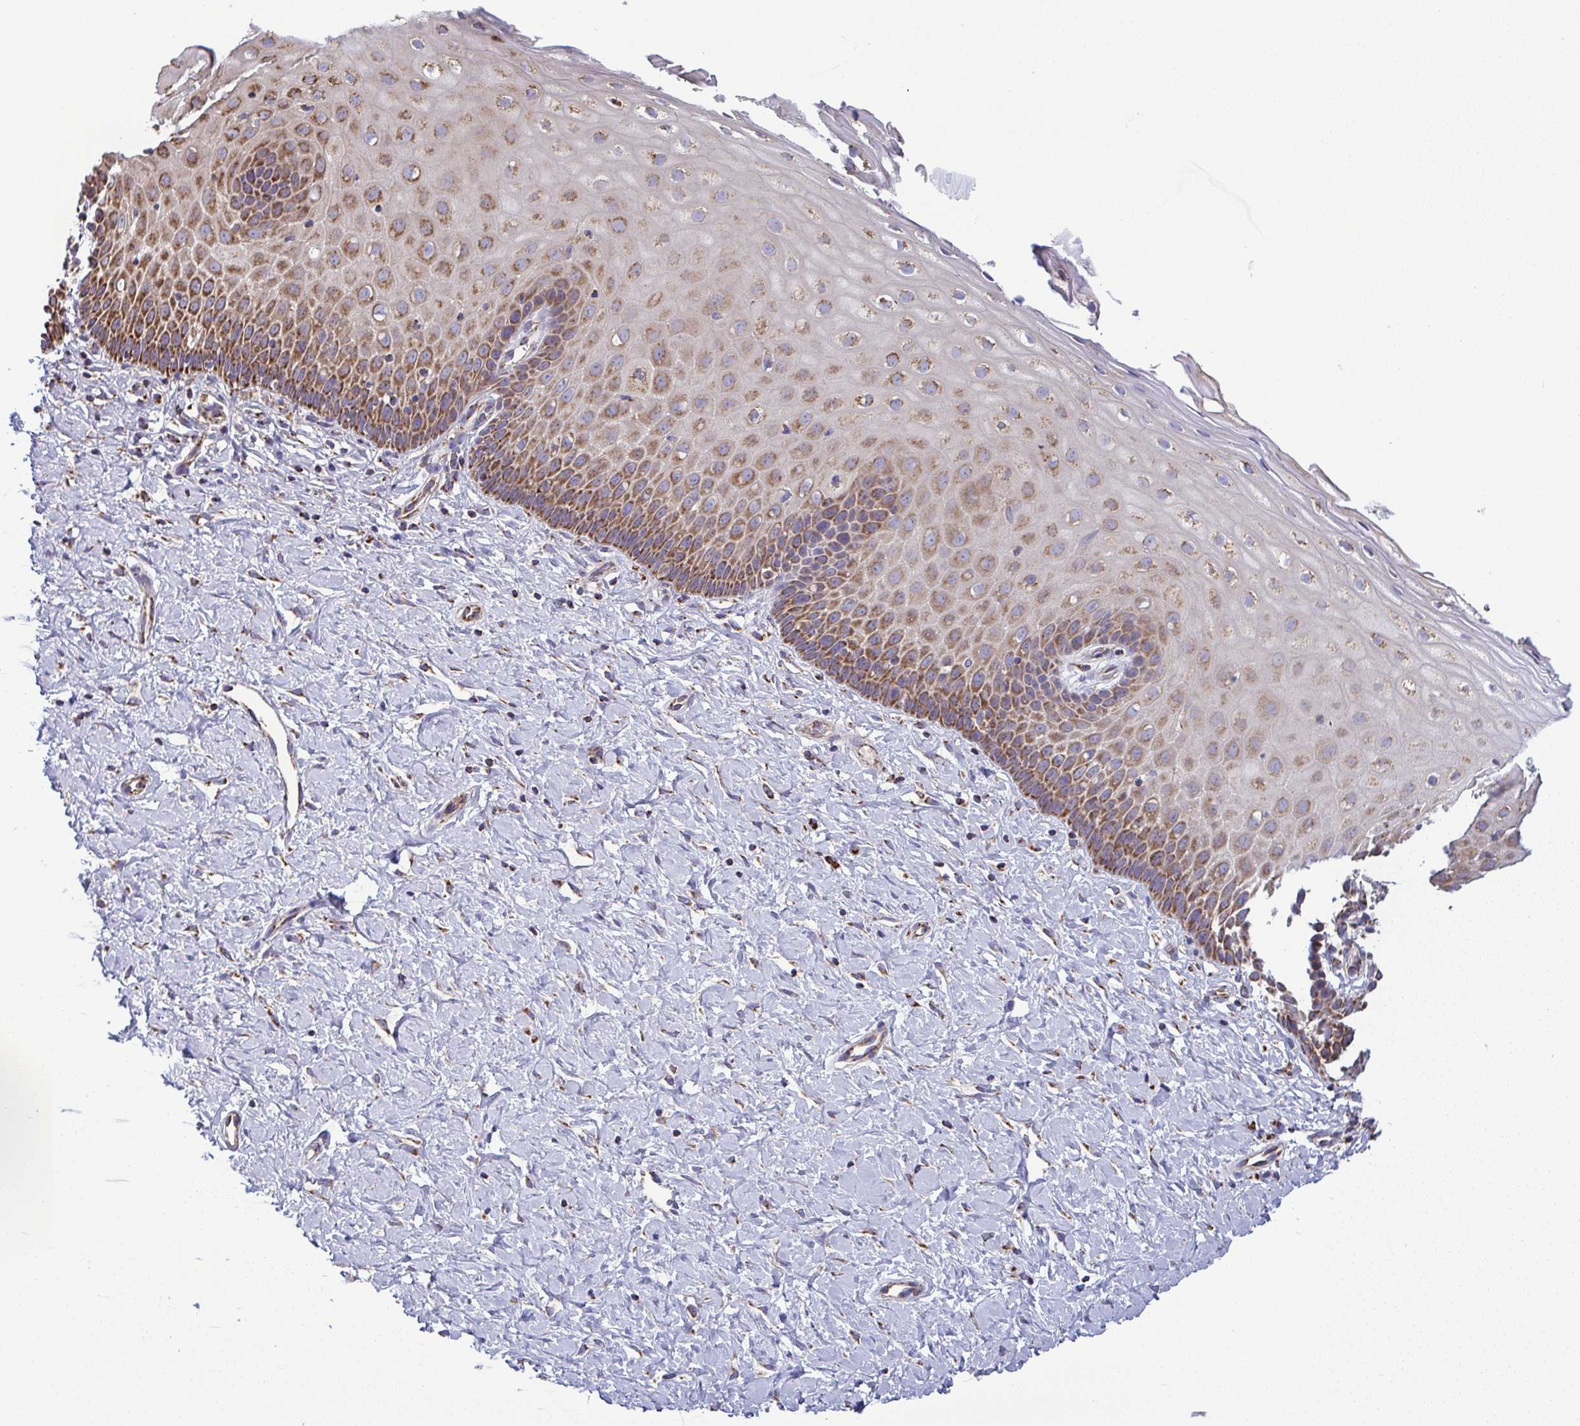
{"staining": {"intensity": "moderate", "quantity": ">75%", "location": "cytoplasmic/membranous"}, "tissue": "cervix", "cell_type": "Glandular cells", "image_type": "normal", "snomed": [{"axis": "morphology", "description": "Normal tissue, NOS"}, {"axis": "topography", "description": "Cervix"}], "caption": "IHC micrograph of normal cervix stained for a protein (brown), which displays medium levels of moderate cytoplasmic/membranous expression in about >75% of glandular cells.", "gene": "CSDE1", "patient": {"sex": "female", "age": 37}}